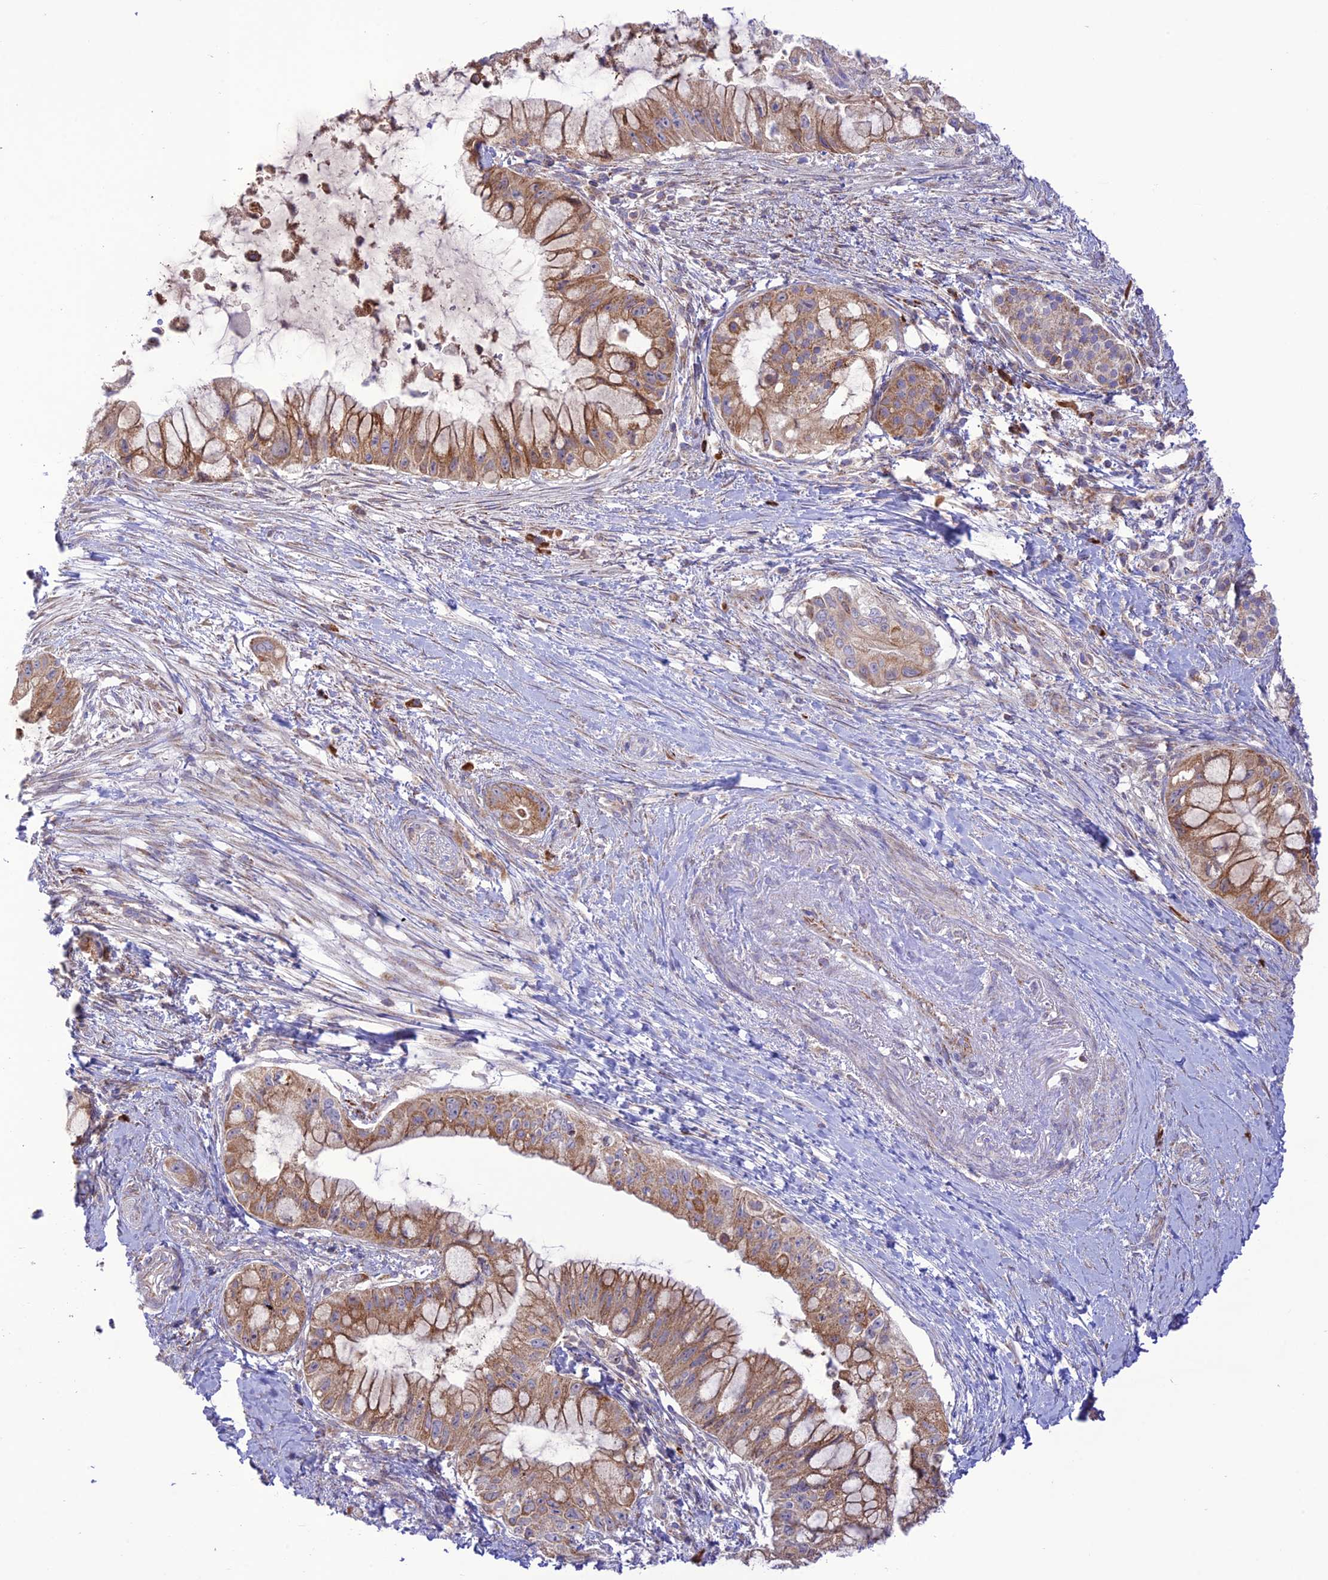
{"staining": {"intensity": "moderate", "quantity": ">75%", "location": "cytoplasmic/membranous"}, "tissue": "pancreatic cancer", "cell_type": "Tumor cells", "image_type": "cancer", "snomed": [{"axis": "morphology", "description": "Adenocarcinoma, NOS"}, {"axis": "topography", "description": "Pancreas"}], "caption": "Pancreatic cancer stained with IHC reveals moderate cytoplasmic/membranous positivity in approximately >75% of tumor cells.", "gene": "UAP1L1", "patient": {"sex": "male", "age": 48}}